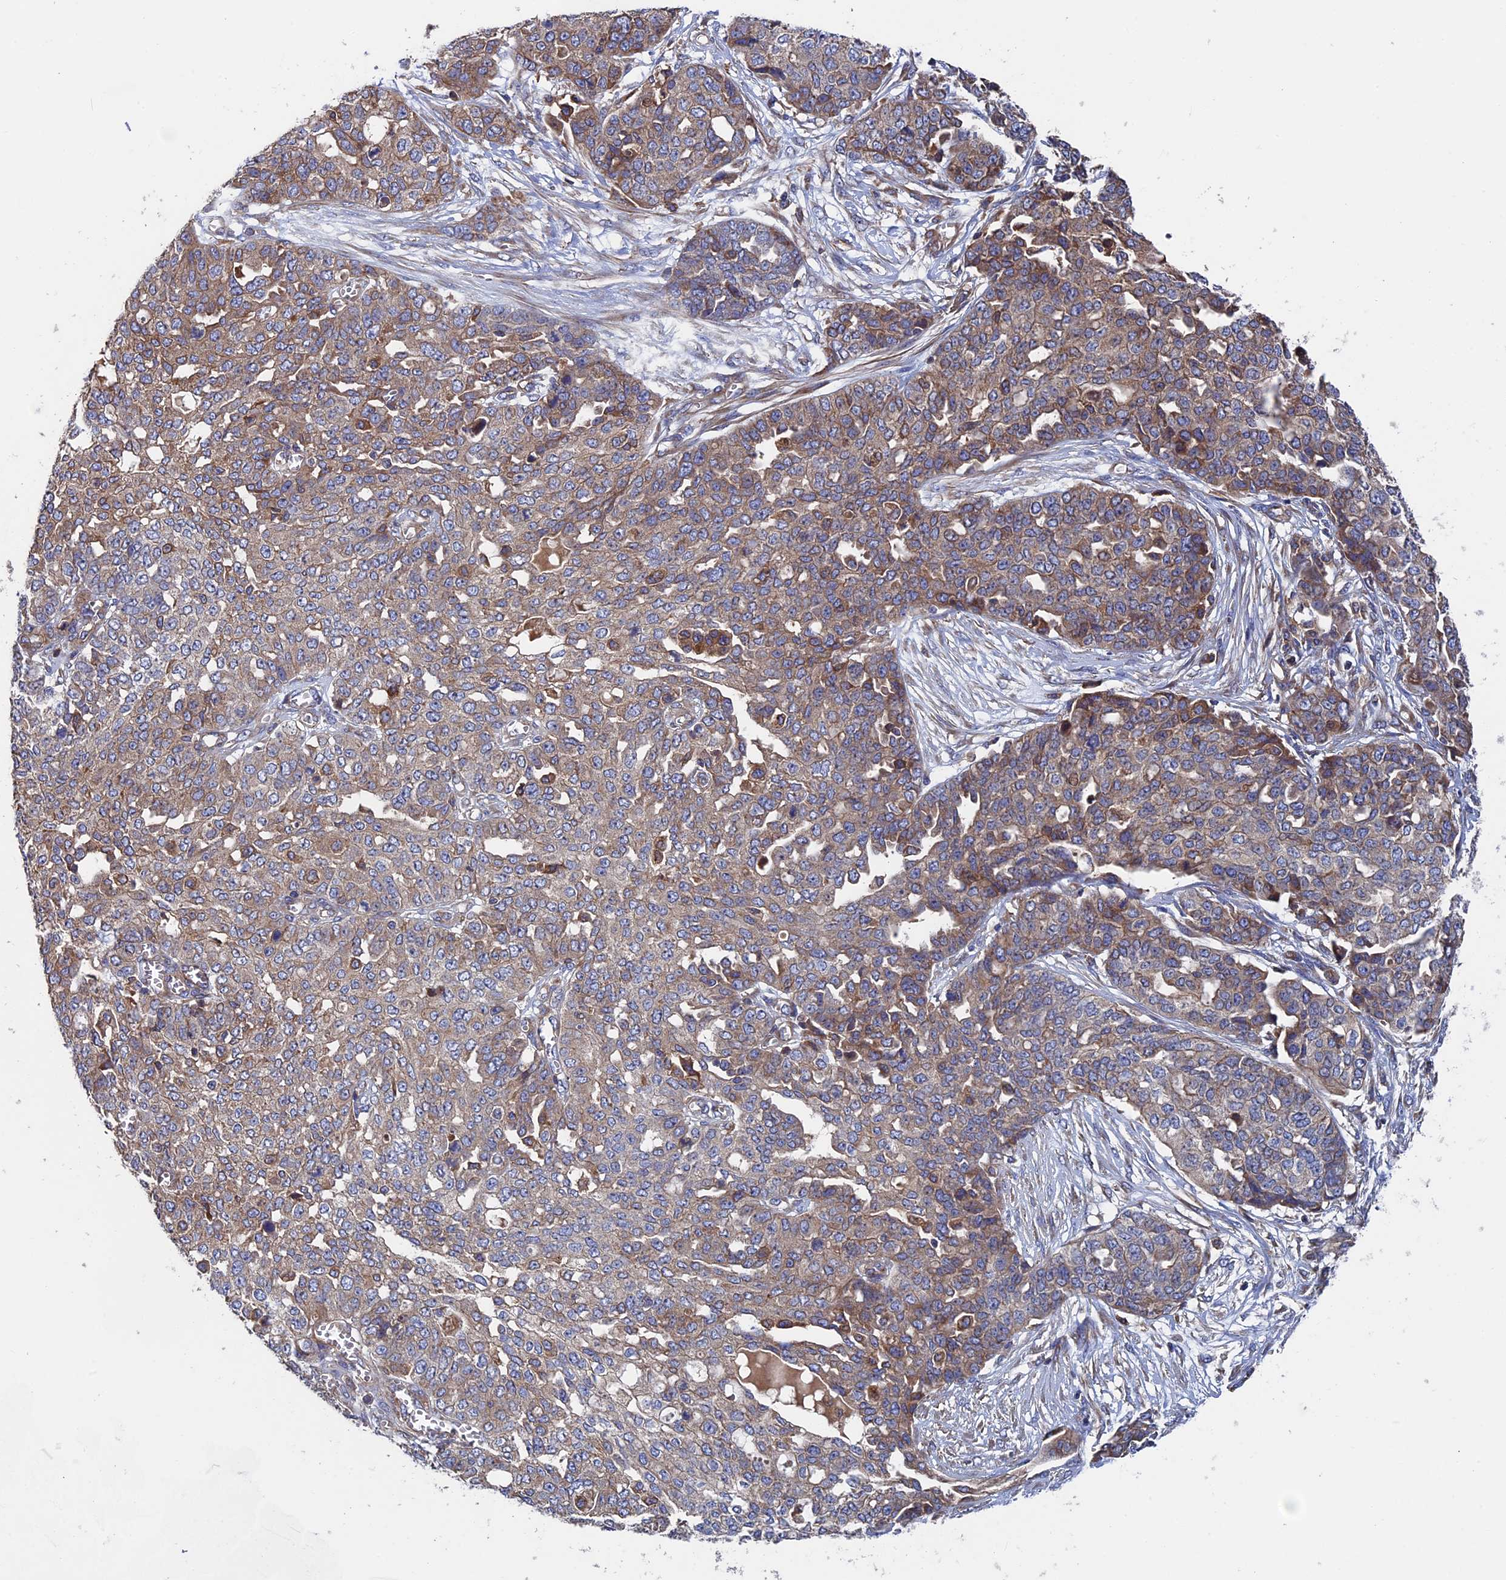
{"staining": {"intensity": "moderate", "quantity": "25%-75%", "location": "cytoplasmic/membranous"}, "tissue": "ovarian cancer", "cell_type": "Tumor cells", "image_type": "cancer", "snomed": [{"axis": "morphology", "description": "Cystadenocarcinoma, serous, NOS"}, {"axis": "topography", "description": "Soft tissue"}, {"axis": "topography", "description": "Ovary"}], "caption": "An IHC micrograph of neoplastic tissue is shown. Protein staining in brown labels moderate cytoplasmic/membranous positivity in ovarian cancer within tumor cells.", "gene": "DNAJC3", "patient": {"sex": "female", "age": 57}}